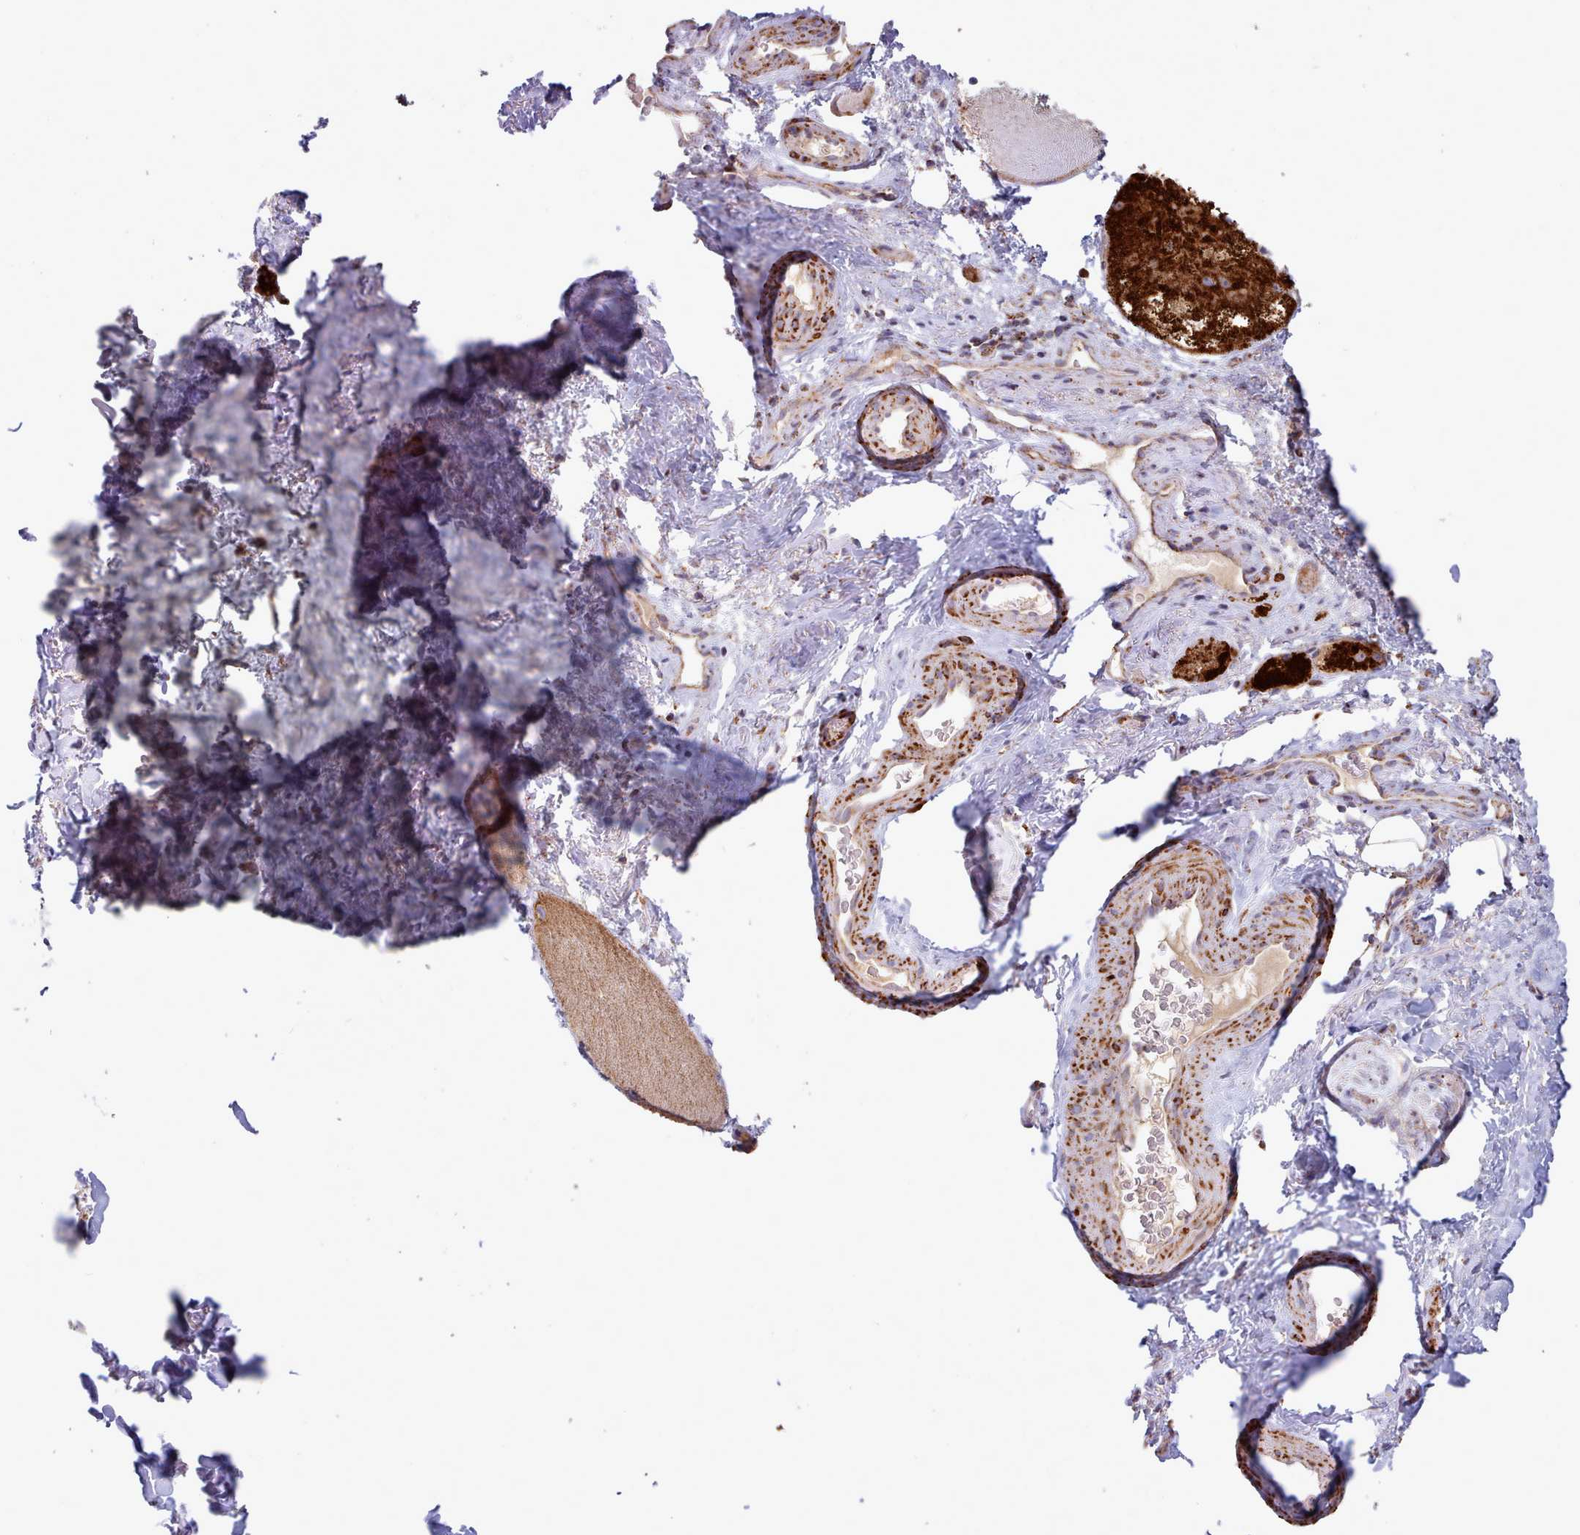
{"staining": {"intensity": "moderate", "quantity": ">75%", "location": "cytoplasmic/membranous"}, "tissue": "smooth muscle", "cell_type": "Smooth muscle cells", "image_type": "normal", "snomed": [{"axis": "morphology", "description": "Normal tissue, NOS"}, {"axis": "topography", "description": "Smooth muscle"}, {"axis": "topography", "description": "Peripheral nerve tissue"}], "caption": "Immunohistochemistry (IHC) (DAB (3,3'-diaminobenzidine)) staining of unremarkable human smooth muscle exhibits moderate cytoplasmic/membranous protein expression in approximately >75% of smooth muscle cells.", "gene": "HSDL2", "patient": {"sex": "male", "age": 69}}